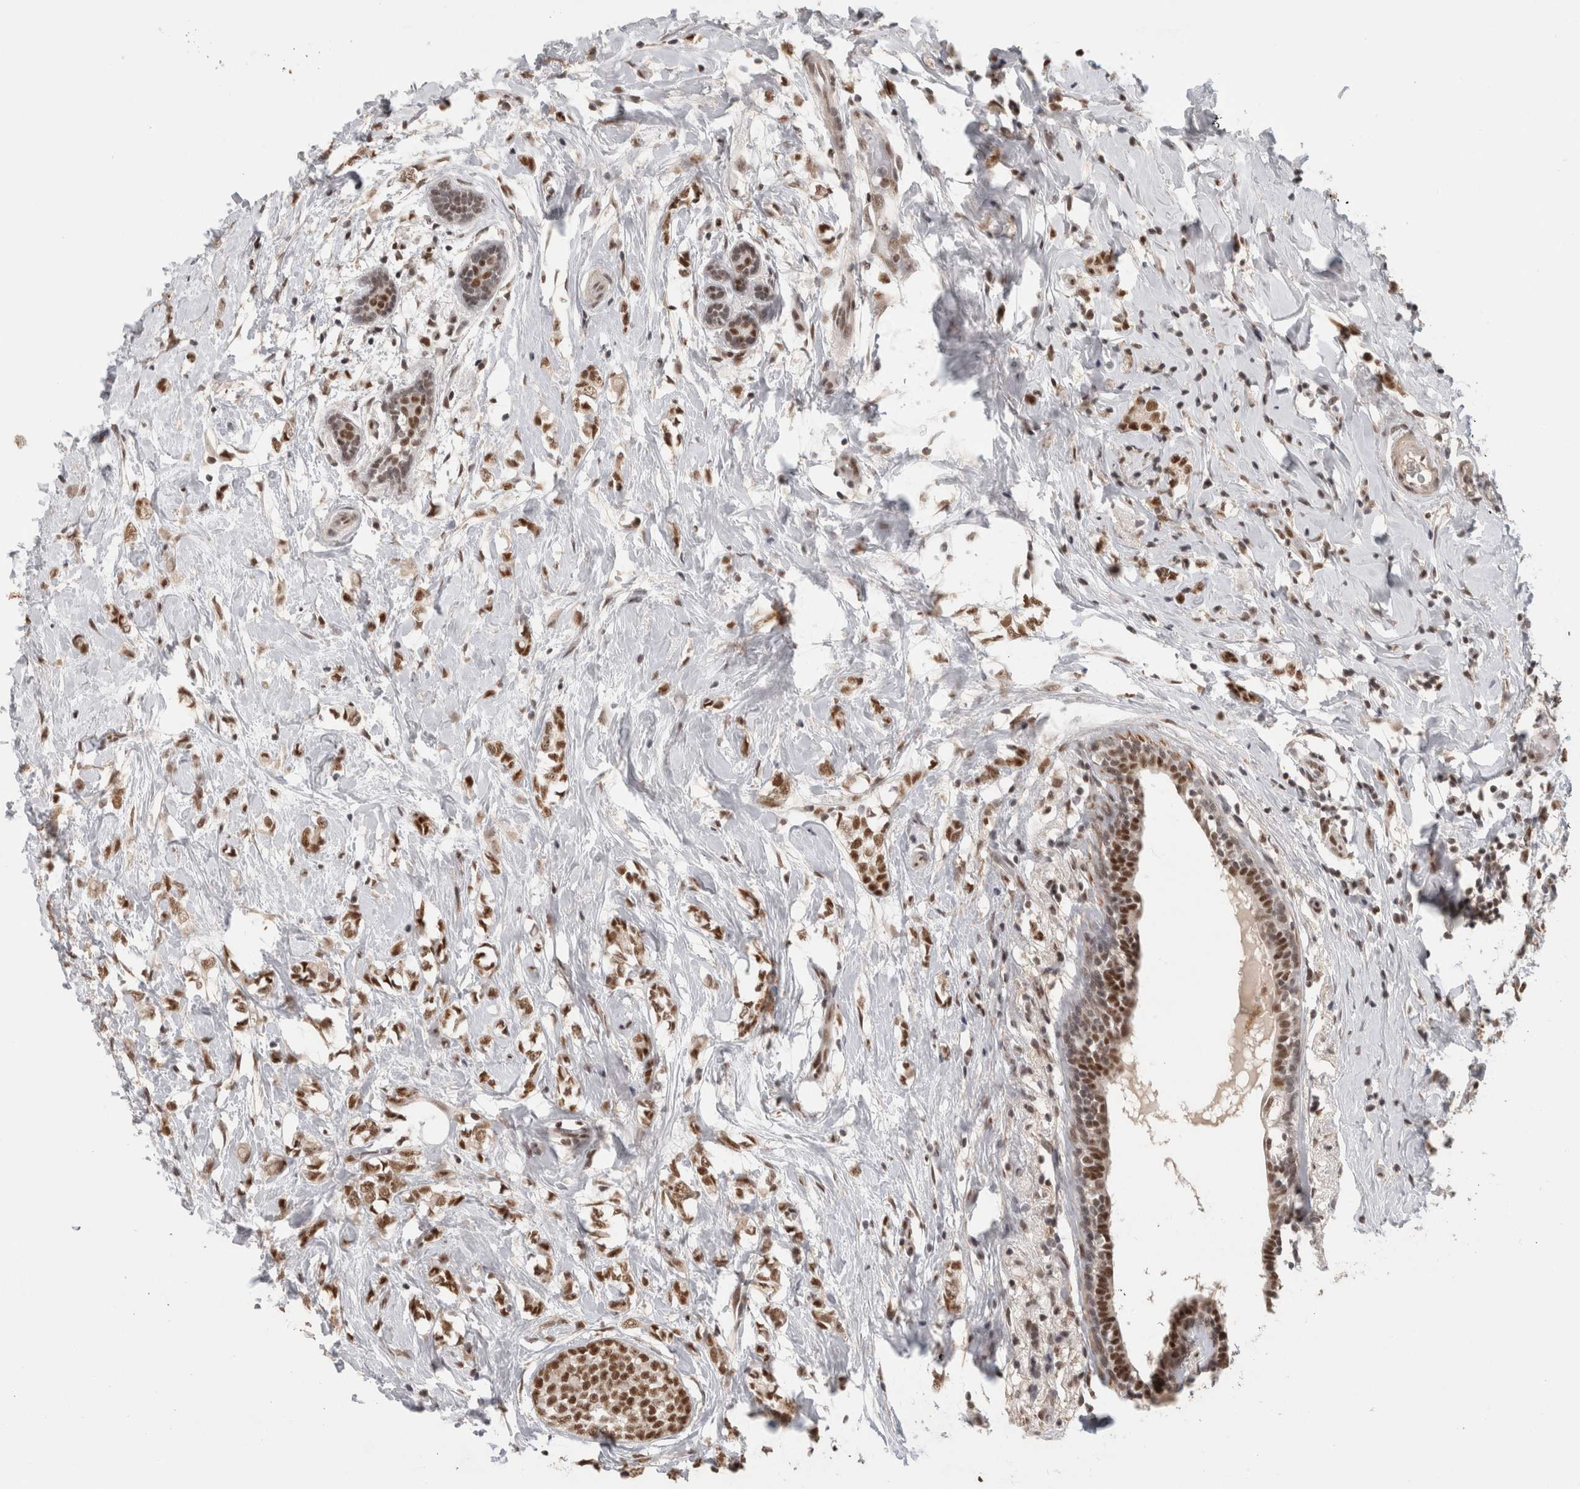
{"staining": {"intensity": "moderate", "quantity": ">75%", "location": "nuclear"}, "tissue": "breast cancer", "cell_type": "Tumor cells", "image_type": "cancer", "snomed": [{"axis": "morphology", "description": "Normal tissue, NOS"}, {"axis": "morphology", "description": "Lobular carcinoma"}, {"axis": "topography", "description": "Breast"}], "caption": "Tumor cells demonstrate medium levels of moderate nuclear positivity in approximately >75% of cells in breast cancer.", "gene": "ZNF830", "patient": {"sex": "female", "age": 47}}